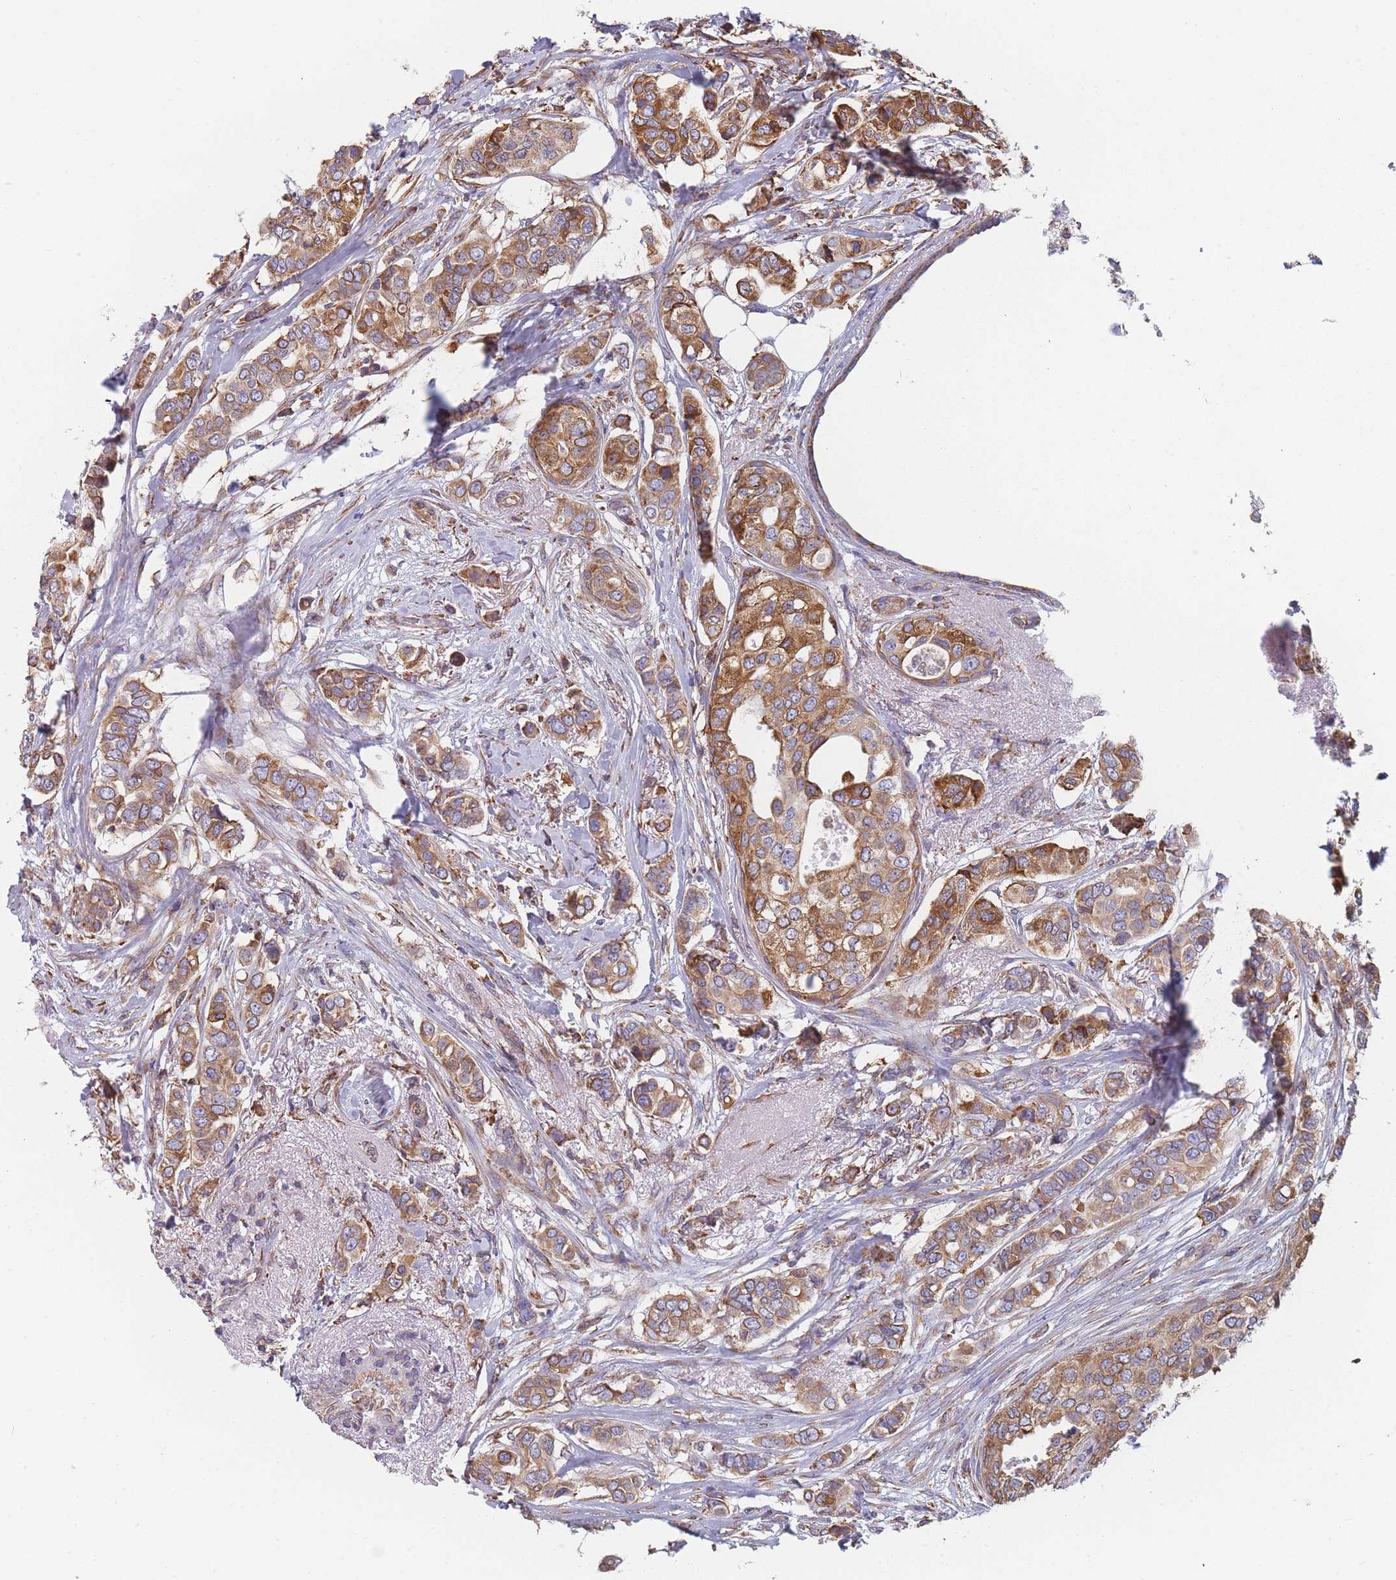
{"staining": {"intensity": "moderate", "quantity": ">75%", "location": "cytoplasmic/membranous"}, "tissue": "breast cancer", "cell_type": "Tumor cells", "image_type": "cancer", "snomed": [{"axis": "morphology", "description": "Lobular carcinoma"}, {"axis": "topography", "description": "Breast"}], "caption": "High-power microscopy captured an immunohistochemistry histopathology image of lobular carcinoma (breast), revealing moderate cytoplasmic/membranous expression in about >75% of tumor cells.", "gene": "OR7C2", "patient": {"sex": "female", "age": 51}}